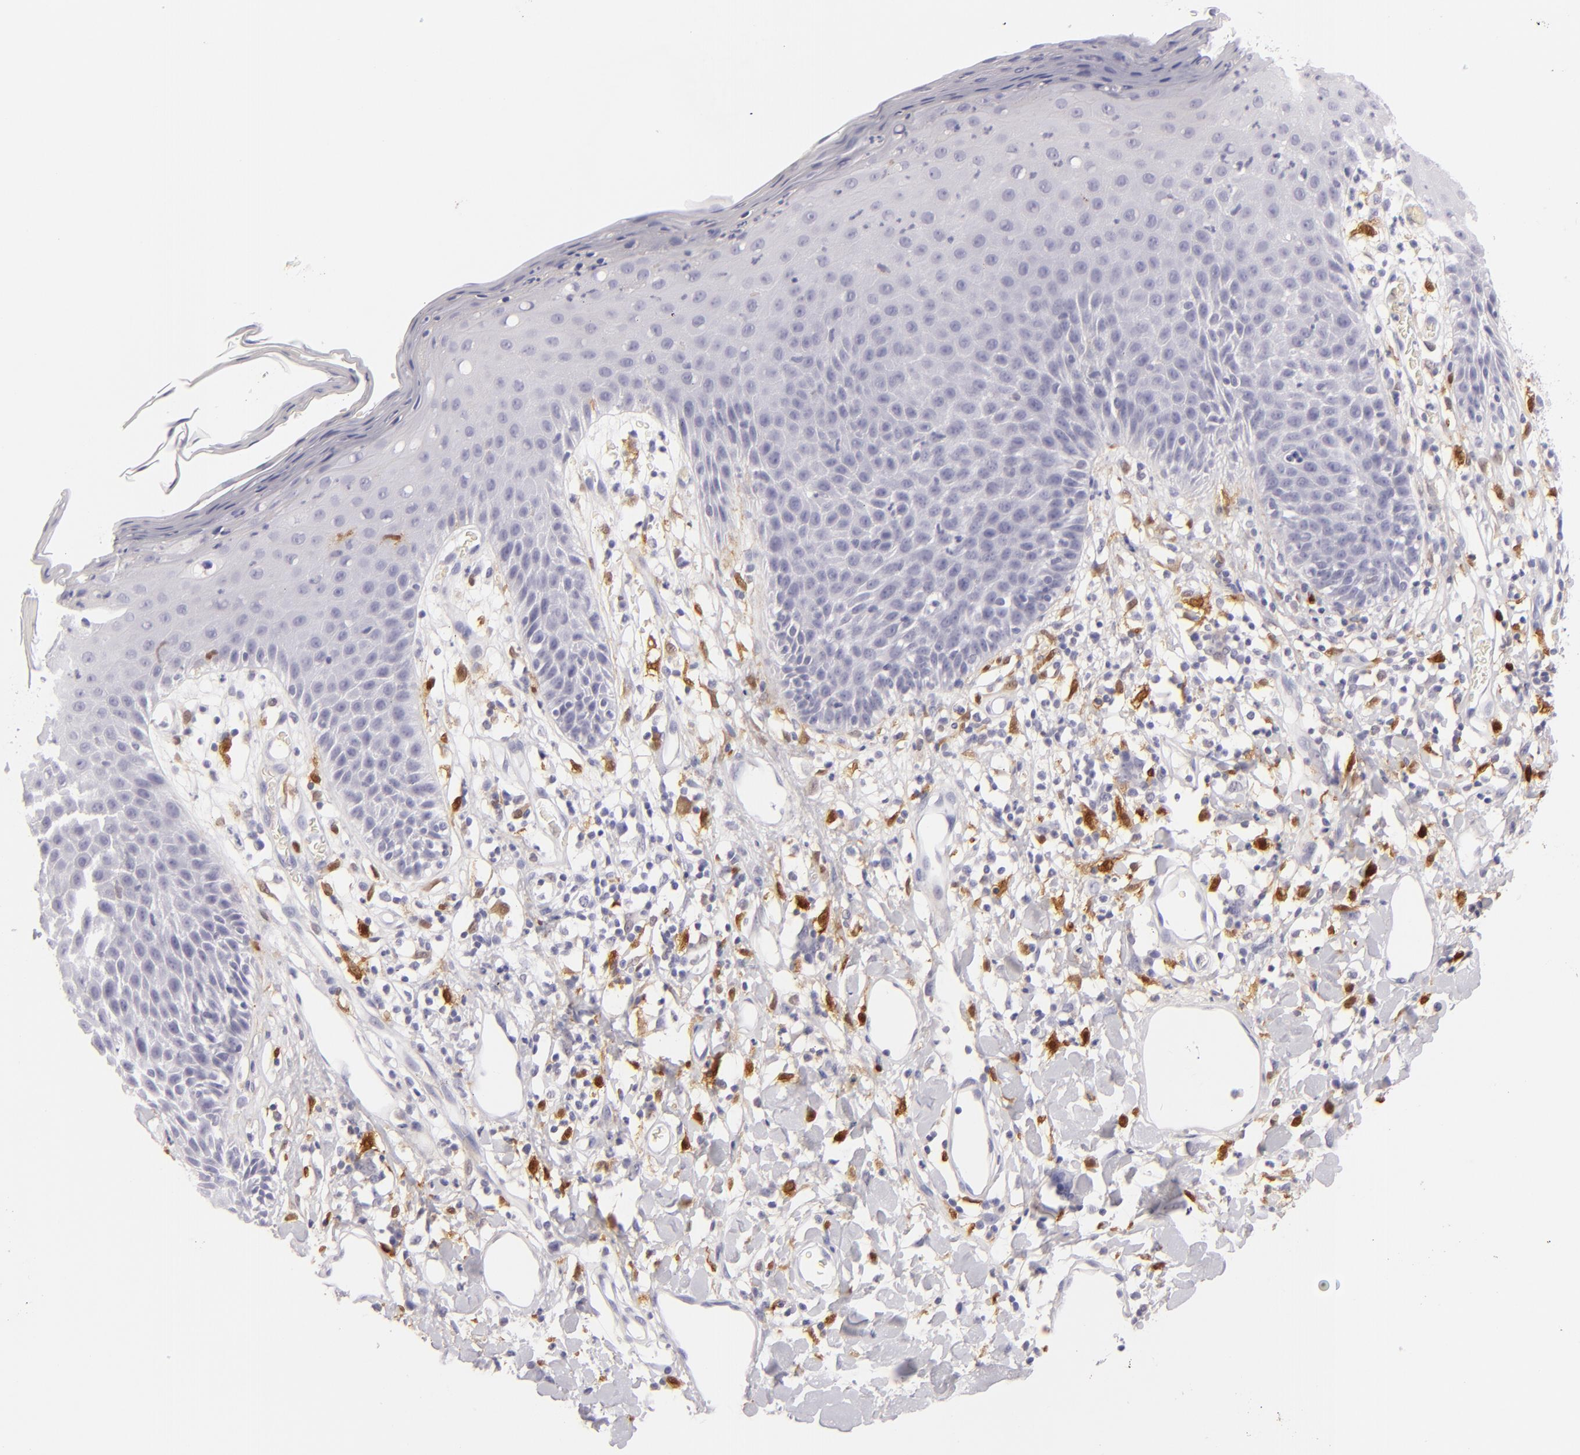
{"staining": {"intensity": "negative", "quantity": "none", "location": "none"}, "tissue": "skin", "cell_type": "Epidermal cells", "image_type": "normal", "snomed": [{"axis": "morphology", "description": "Normal tissue, NOS"}, {"axis": "topography", "description": "Vulva"}, {"axis": "topography", "description": "Peripheral nerve tissue"}], "caption": "This is a micrograph of immunohistochemistry staining of unremarkable skin, which shows no staining in epidermal cells. Brightfield microscopy of IHC stained with DAB (3,3'-diaminobenzidine) (brown) and hematoxylin (blue), captured at high magnification.", "gene": "F13A1", "patient": {"sex": "female", "age": 68}}